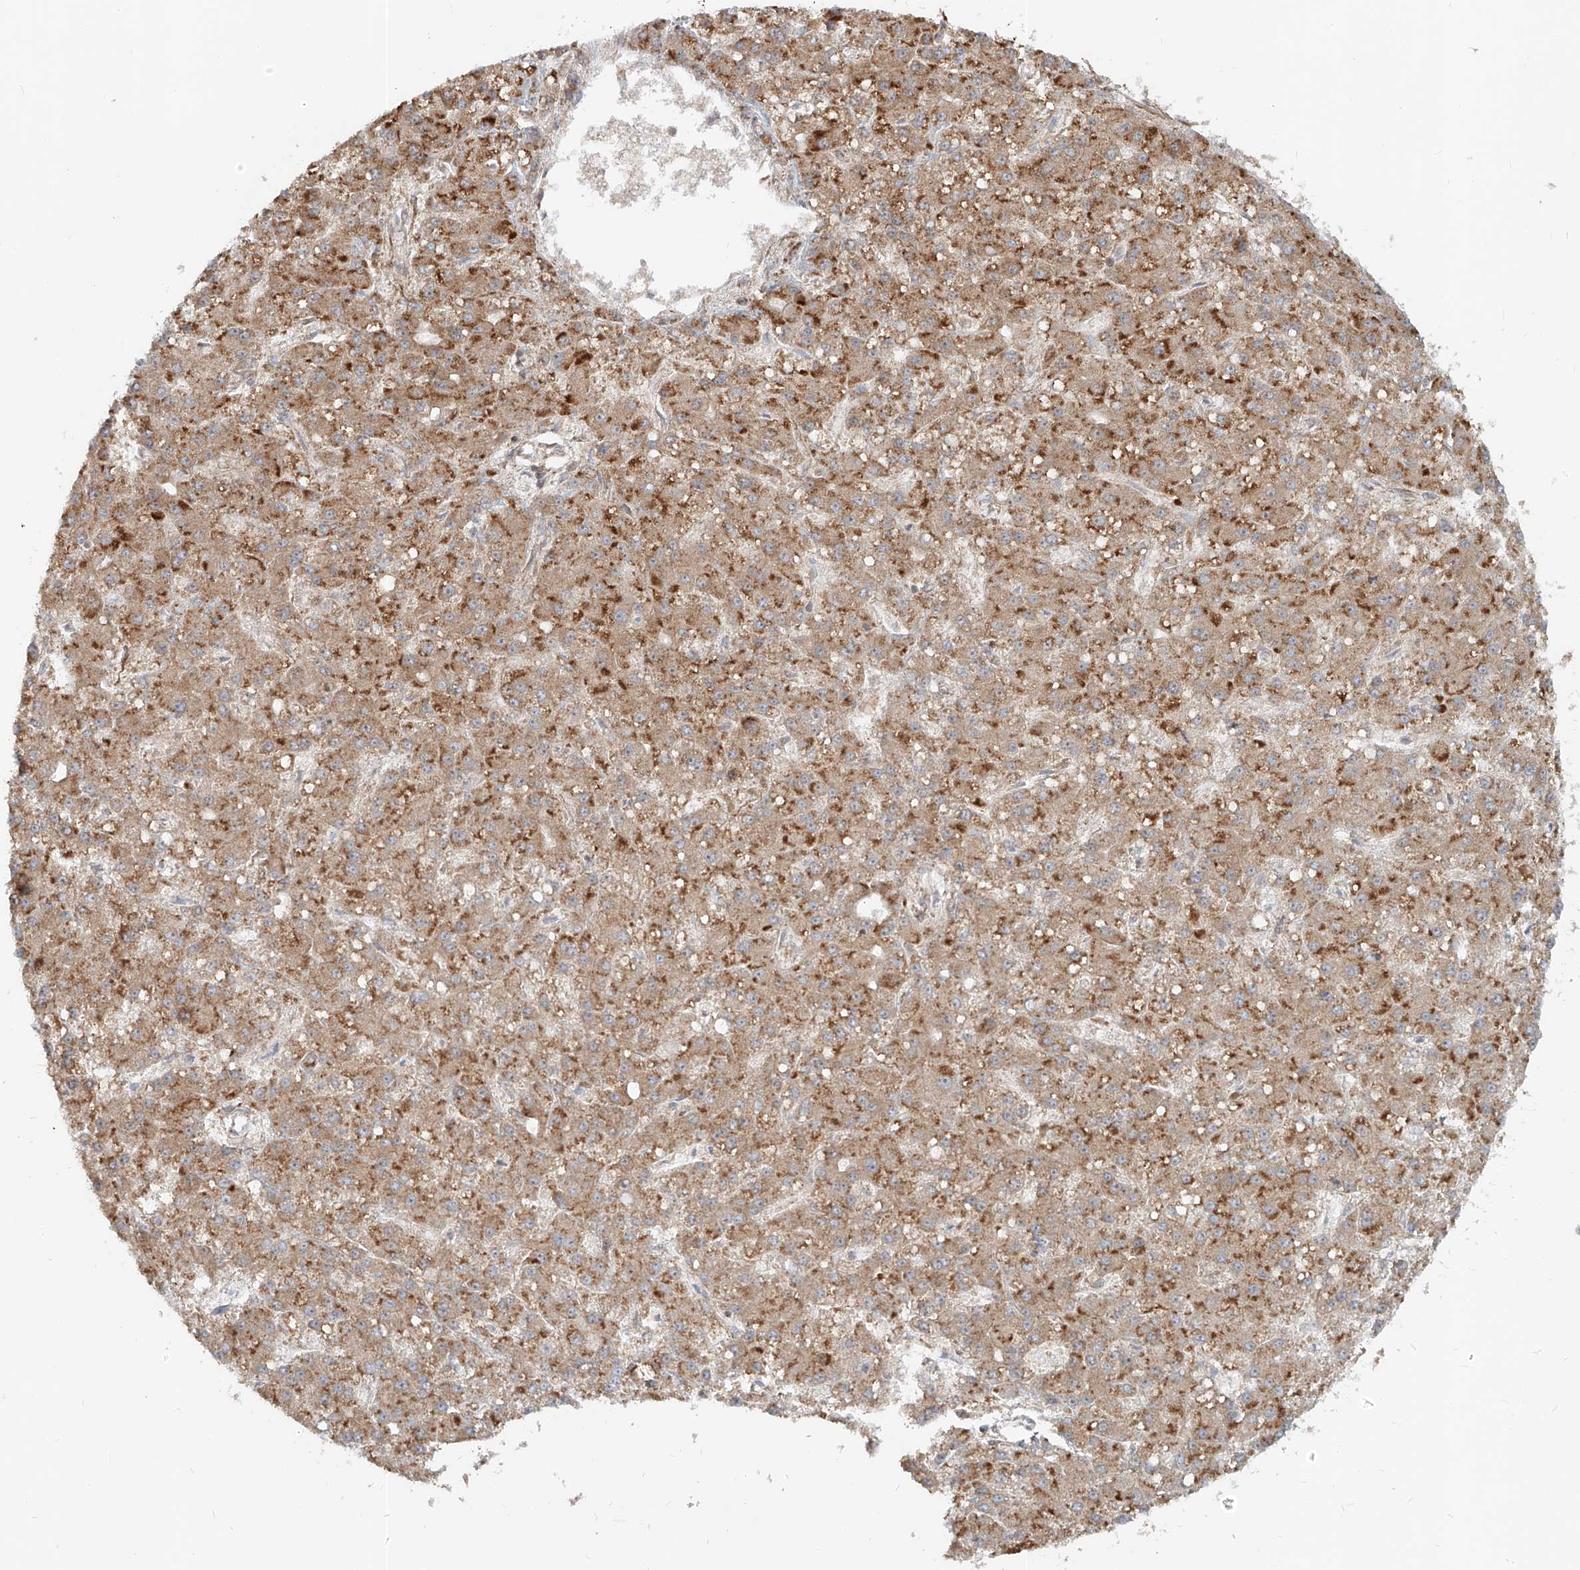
{"staining": {"intensity": "strong", "quantity": "25%-75%", "location": "cytoplasmic/membranous"}, "tissue": "liver cancer", "cell_type": "Tumor cells", "image_type": "cancer", "snomed": [{"axis": "morphology", "description": "Carcinoma, Hepatocellular, NOS"}, {"axis": "topography", "description": "Liver"}], "caption": "This is a histology image of immunohistochemistry (IHC) staining of hepatocellular carcinoma (liver), which shows strong expression in the cytoplasmic/membranous of tumor cells.", "gene": "FGD2", "patient": {"sex": "male", "age": 67}}